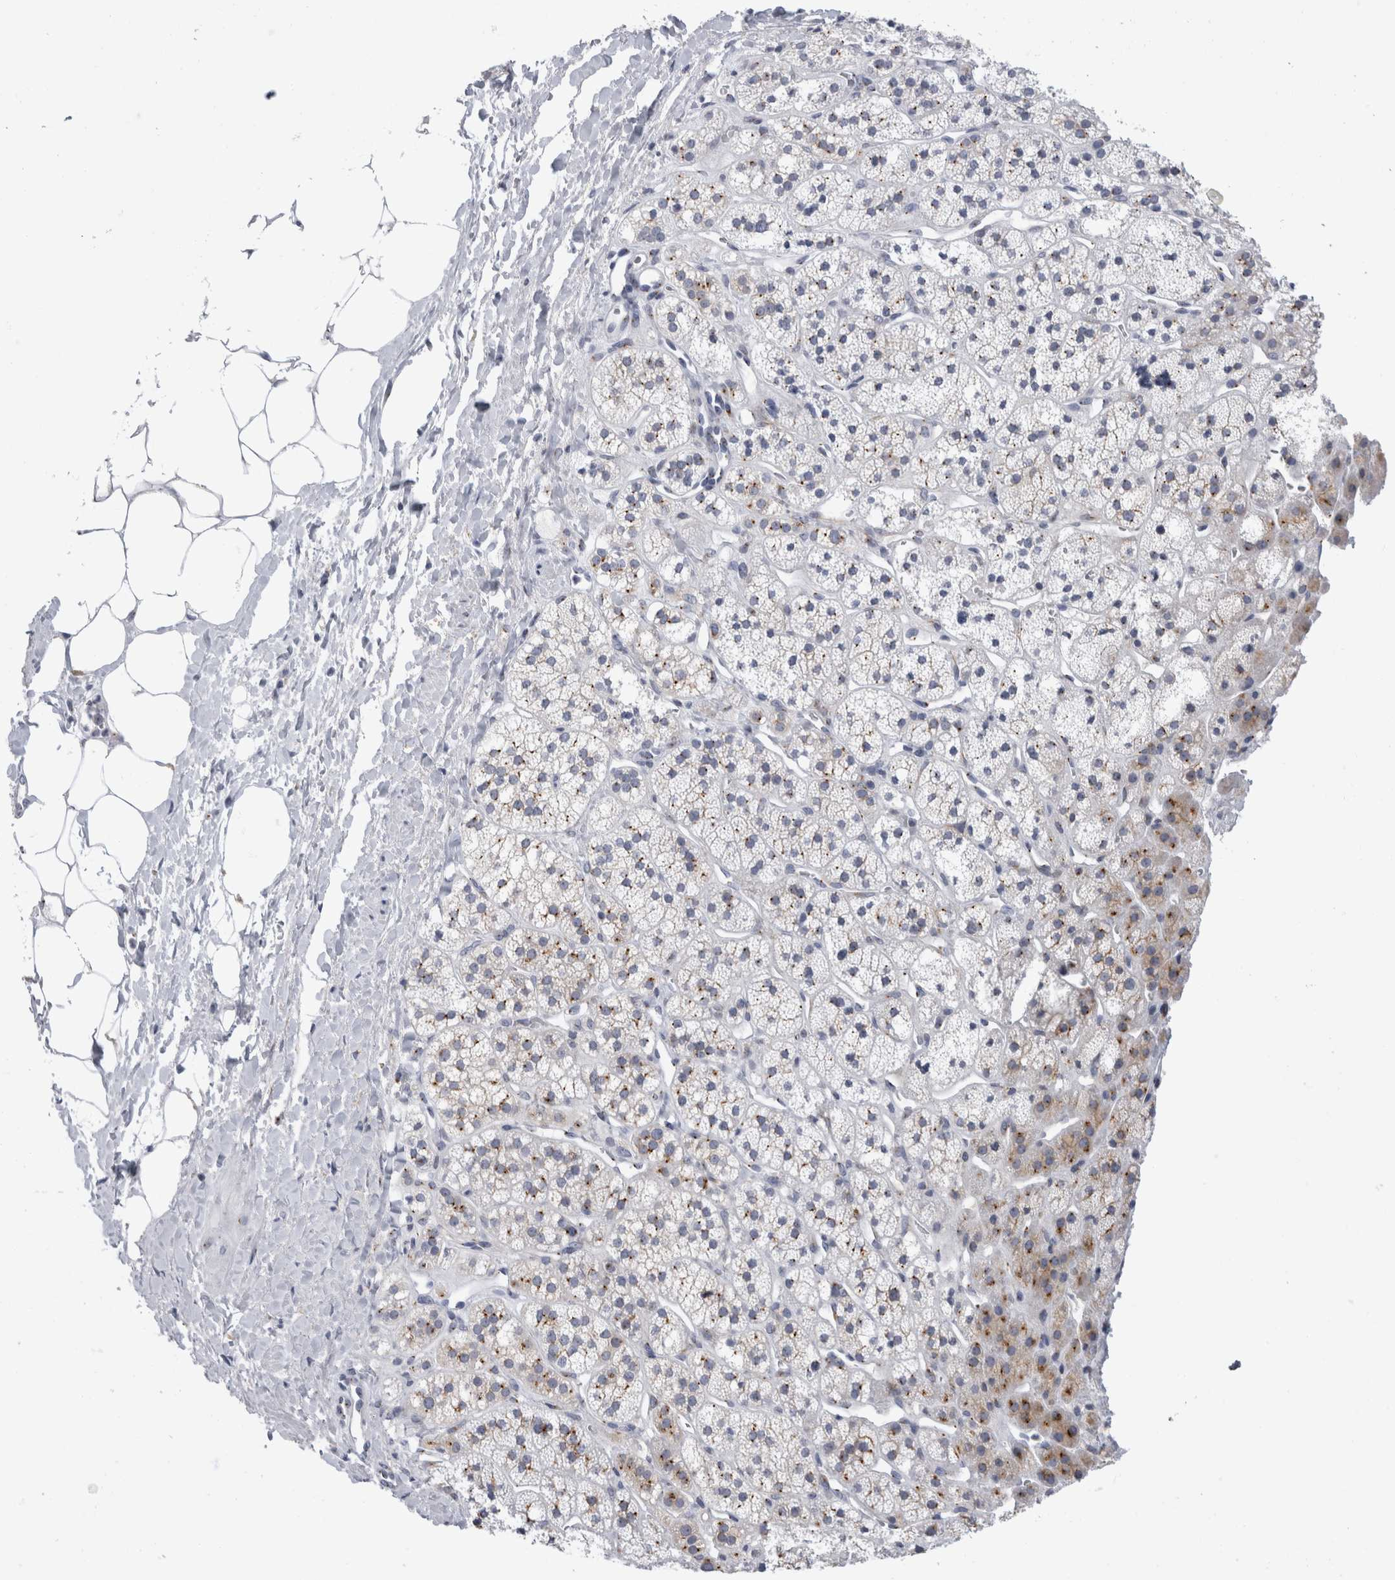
{"staining": {"intensity": "weak", "quantity": ">75%", "location": "cytoplasmic/membranous"}, "tissue": "adrenal gland", "cell_type": "Glandular cells", "image_type": "normal", "snomed": [{"axis": "morphology", "description": "Normal tissue, NOS"}, {"axis": "topography", "description": "Adrenal gland"}], "caption": "Immunohistochemical staining of unremarkable human adrenal gland displays weak cytoplasmic/membranous protein positivity in about >75% of glandular cells.", "gene": "AKAP9", "patient": {"sex": "male", "age": 56}}